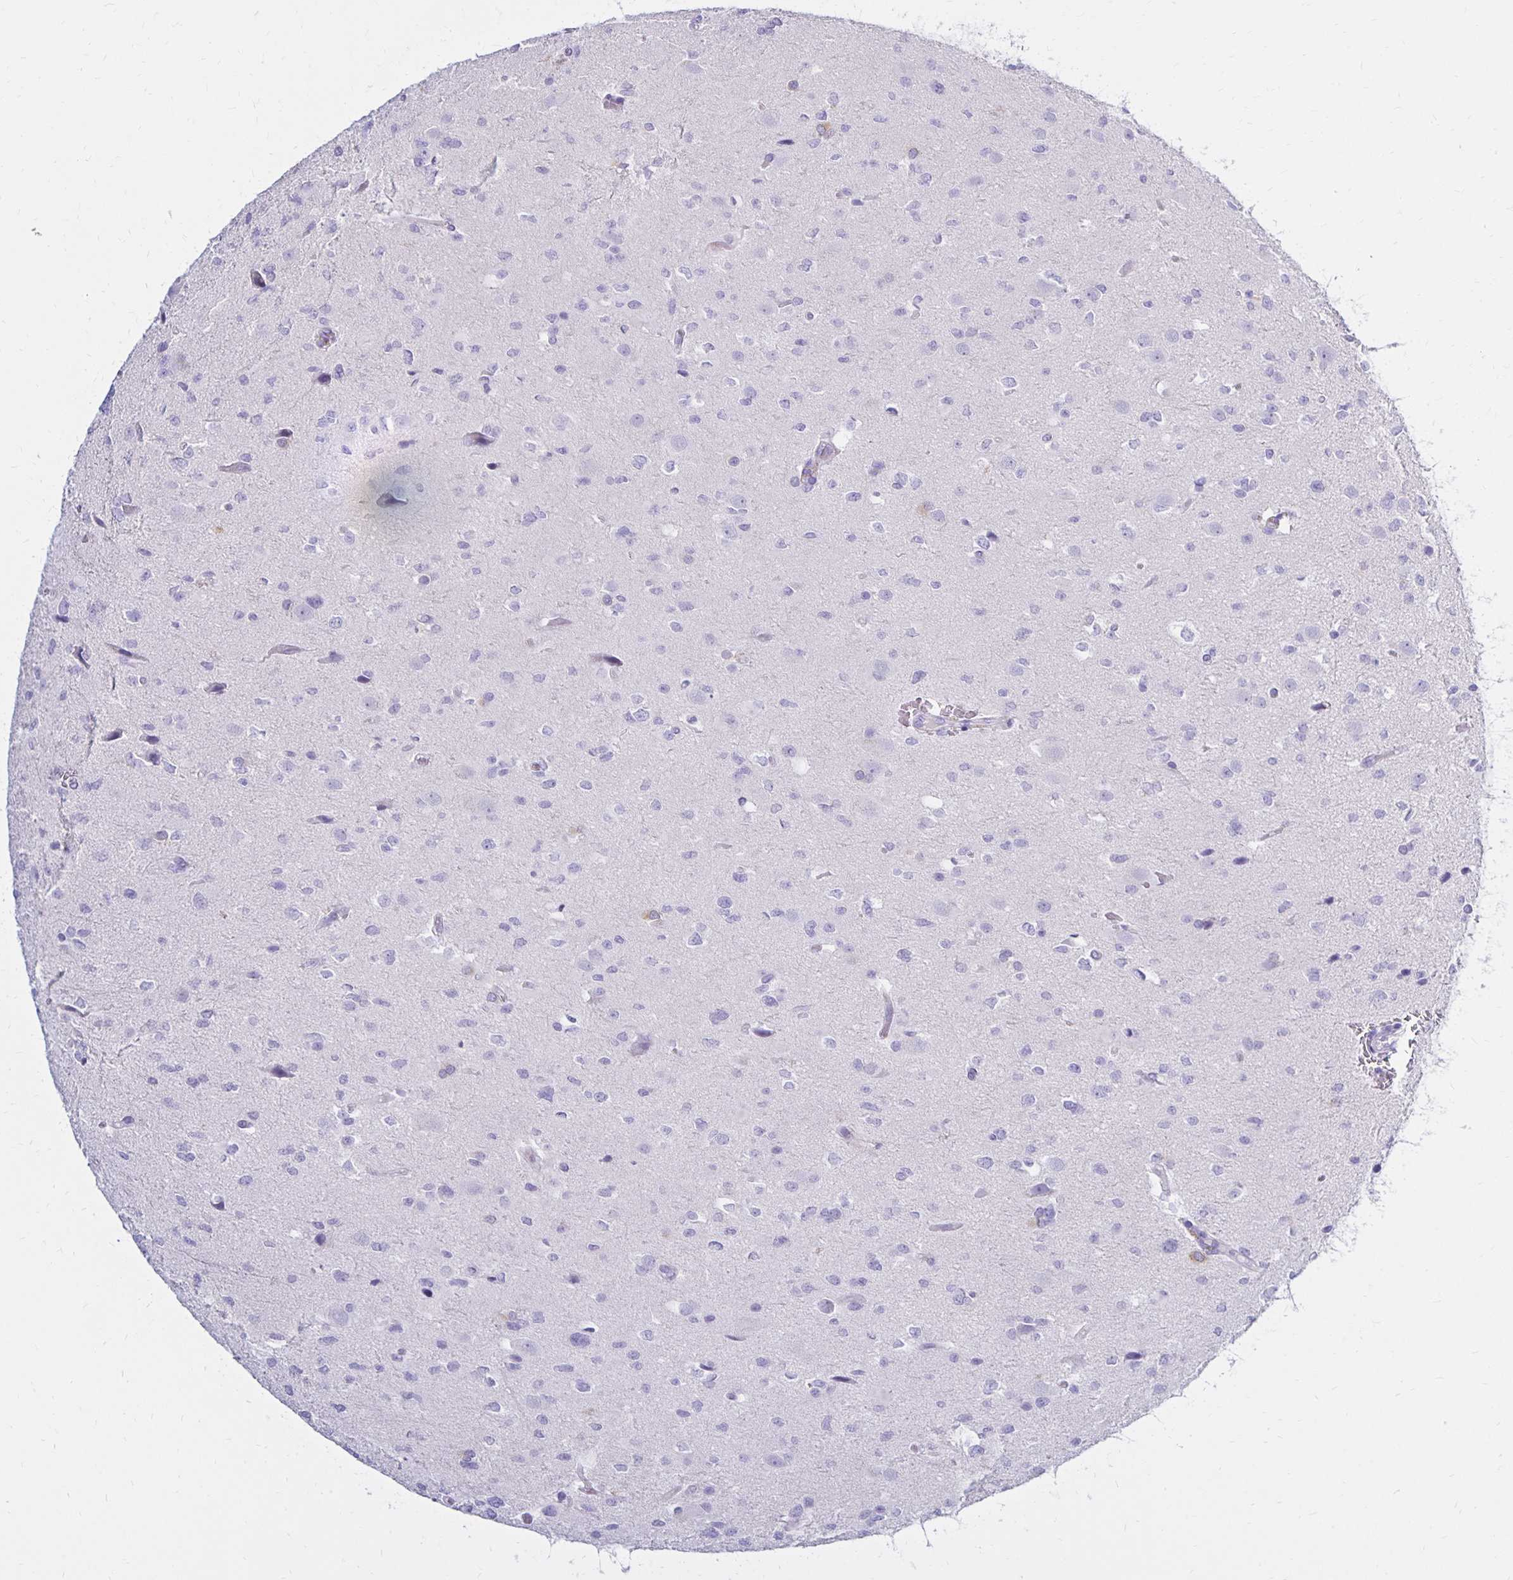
{"staining": {"intensity": "negative", "quantity": "none", "location": "none"}, "tissue": "glioma", "cell_type": "Tumor cells", "image_type": "cancer", "snomed": [{"axis": "morphology", "description": "Glioma, malignant, Low grade"}, {"axis": "topography", "description": "Brain"}], "caption": "An immunohistochemistry (IHC) photomicrograph of glioma is shown. There is no staining in tumor cells of glioma. Brightfield microscopy of IHC stained with DAB (brown) and hematoxylin (blue), captured at high magnification.", "gene": "FNTB", "patient": {"sex": "female", "age": 32}}